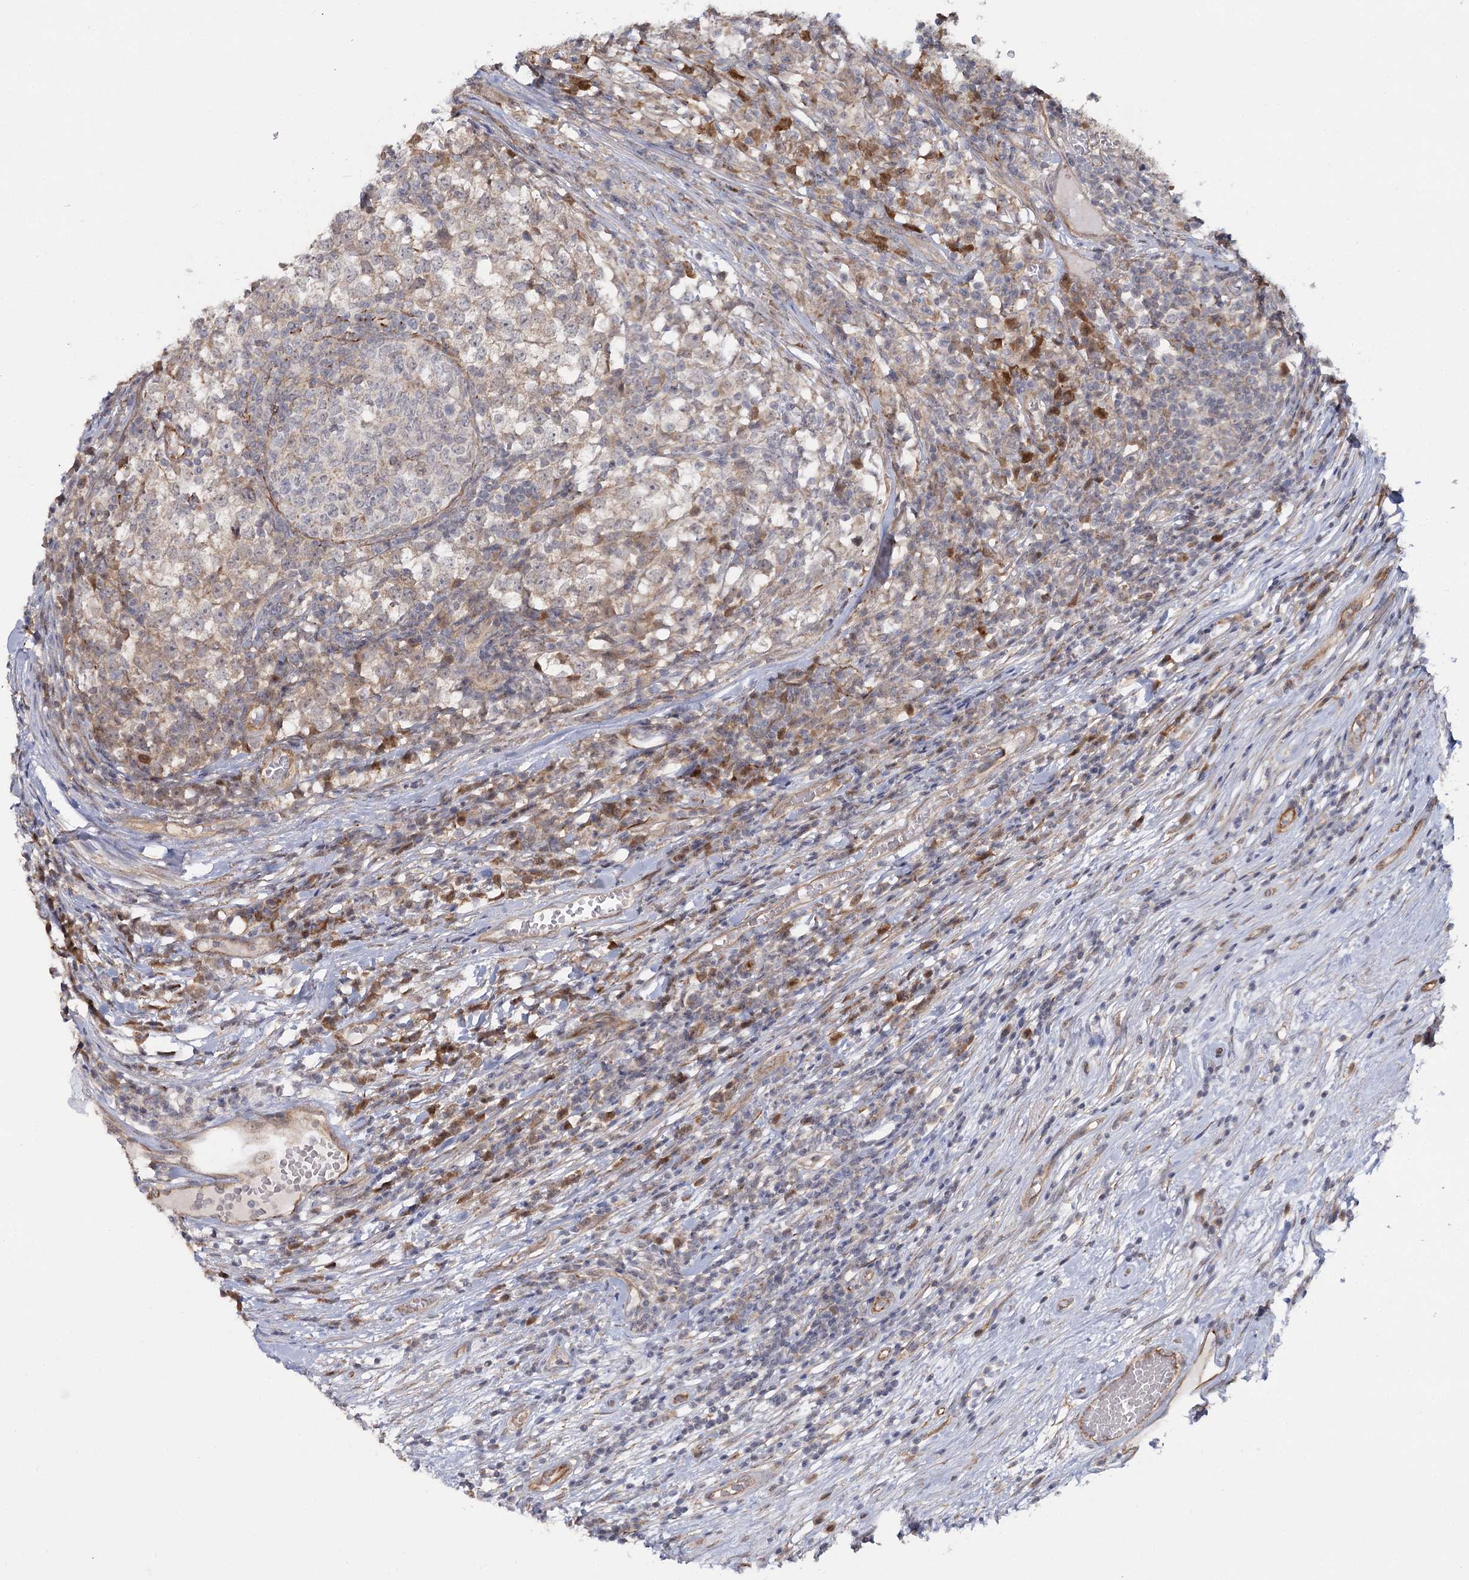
{"staining": {"intensity": "negative", "quantity": "none", "location": "none"}, "tissue": "testis cancer", "cell_type": "Tumor cells", "image_type": "cancer", "snomed": [{"axis": "morphology", "description": "Seminoma, NOS"}, {"axis": "topography", "description": "Testis"}], "caption": "Micrograph shows no protein staining in tumor cells of seminoma (testis) tissue.", "gene": "TBC1D9B", "patient": {"sex": "male", "age": 65}}